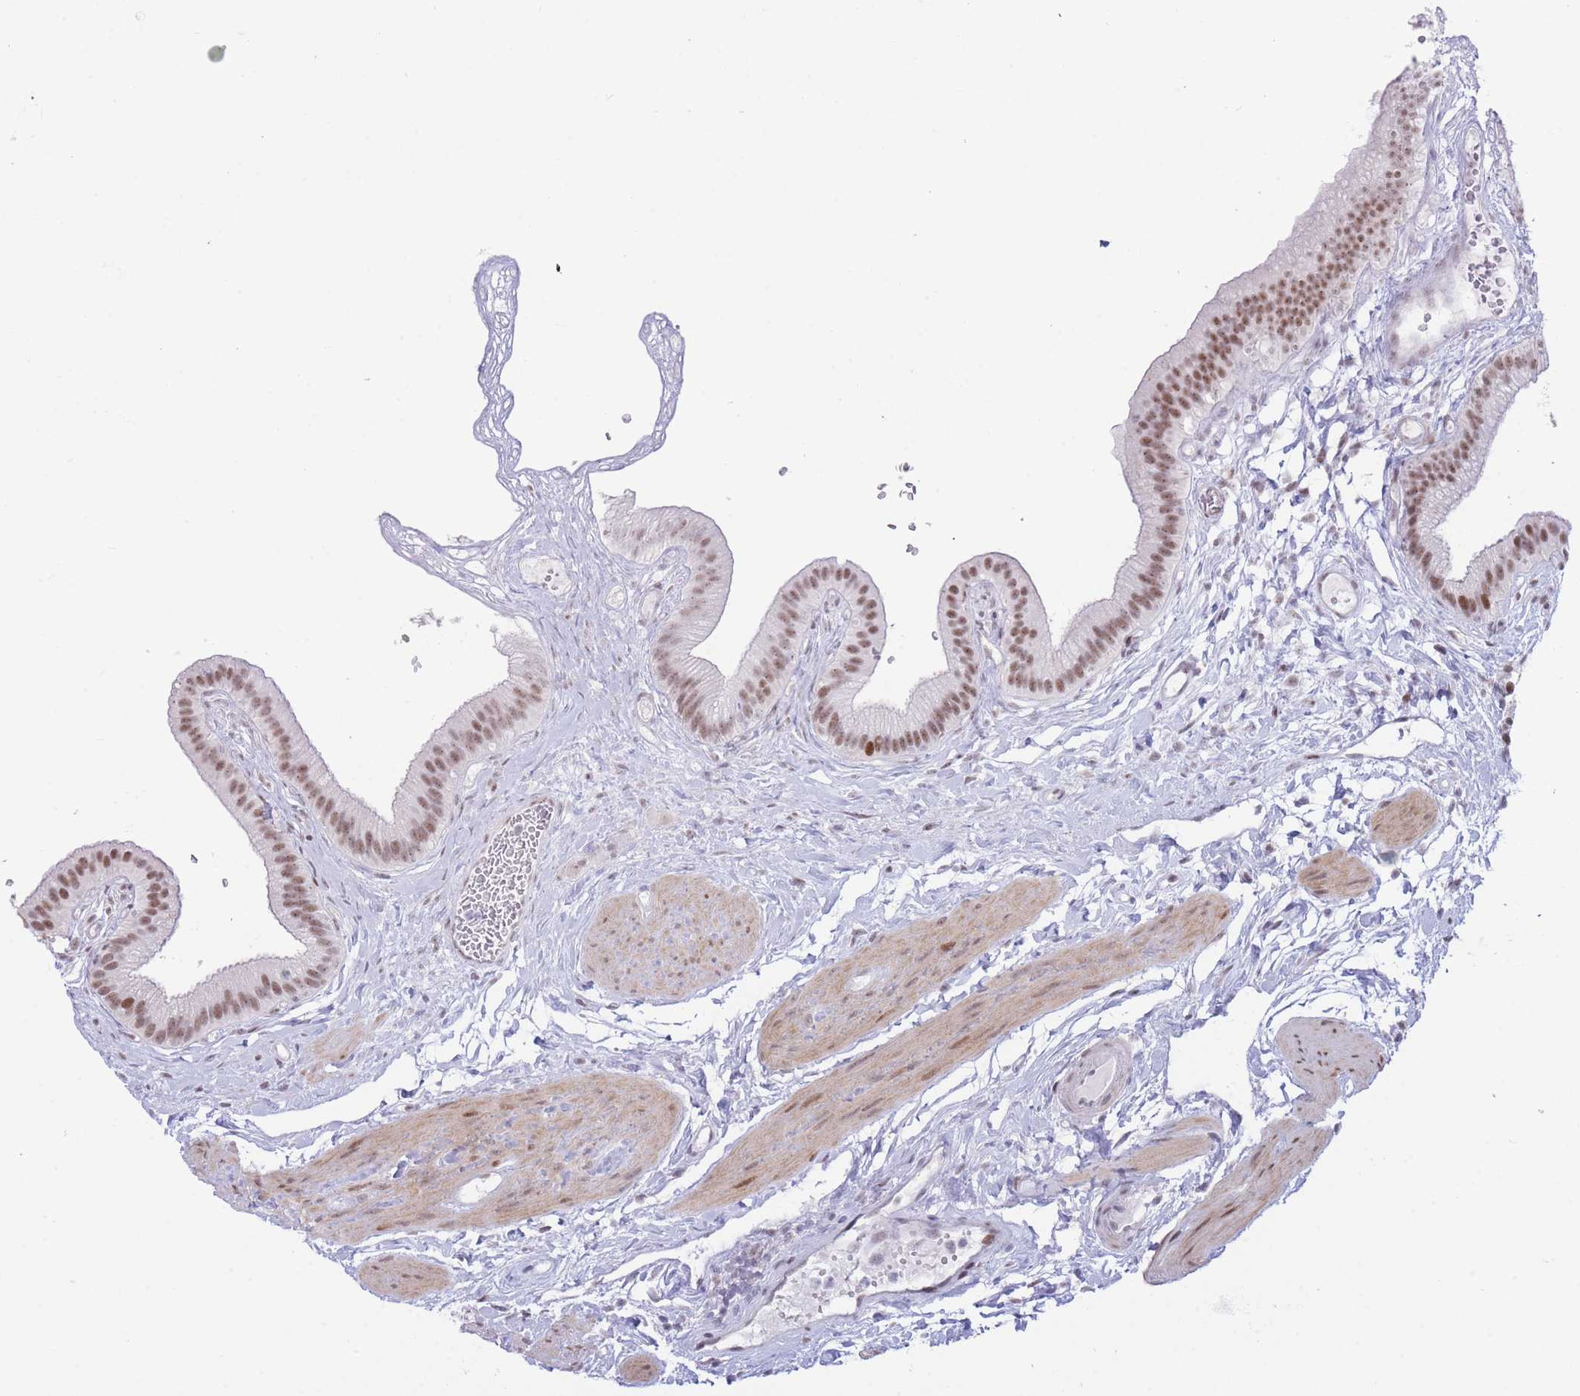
{"staining": {"intensity": "moderate", "quantity": ">75%", "location": "cytoplasmic/membranous,nuclear"}, "tissue": "gallbladder", "cell_type": "Glandular cells", "image_type": "normal", "snomed": [{"axis": "morphology", "description": "Normal tissue, NOS"}, {"axis": "topography", "description": "Gallbladder"}], "caption": "The immunohistochemical stain highlights moderate cytoplasmic/membranous,nuclear staining in glandular cells of unremarkable gallbladder. The protein is shown in brown color, while the nuclei are stained blue.", "gene": "INO80C", "patient": {"sex": "female", "age": 54}}